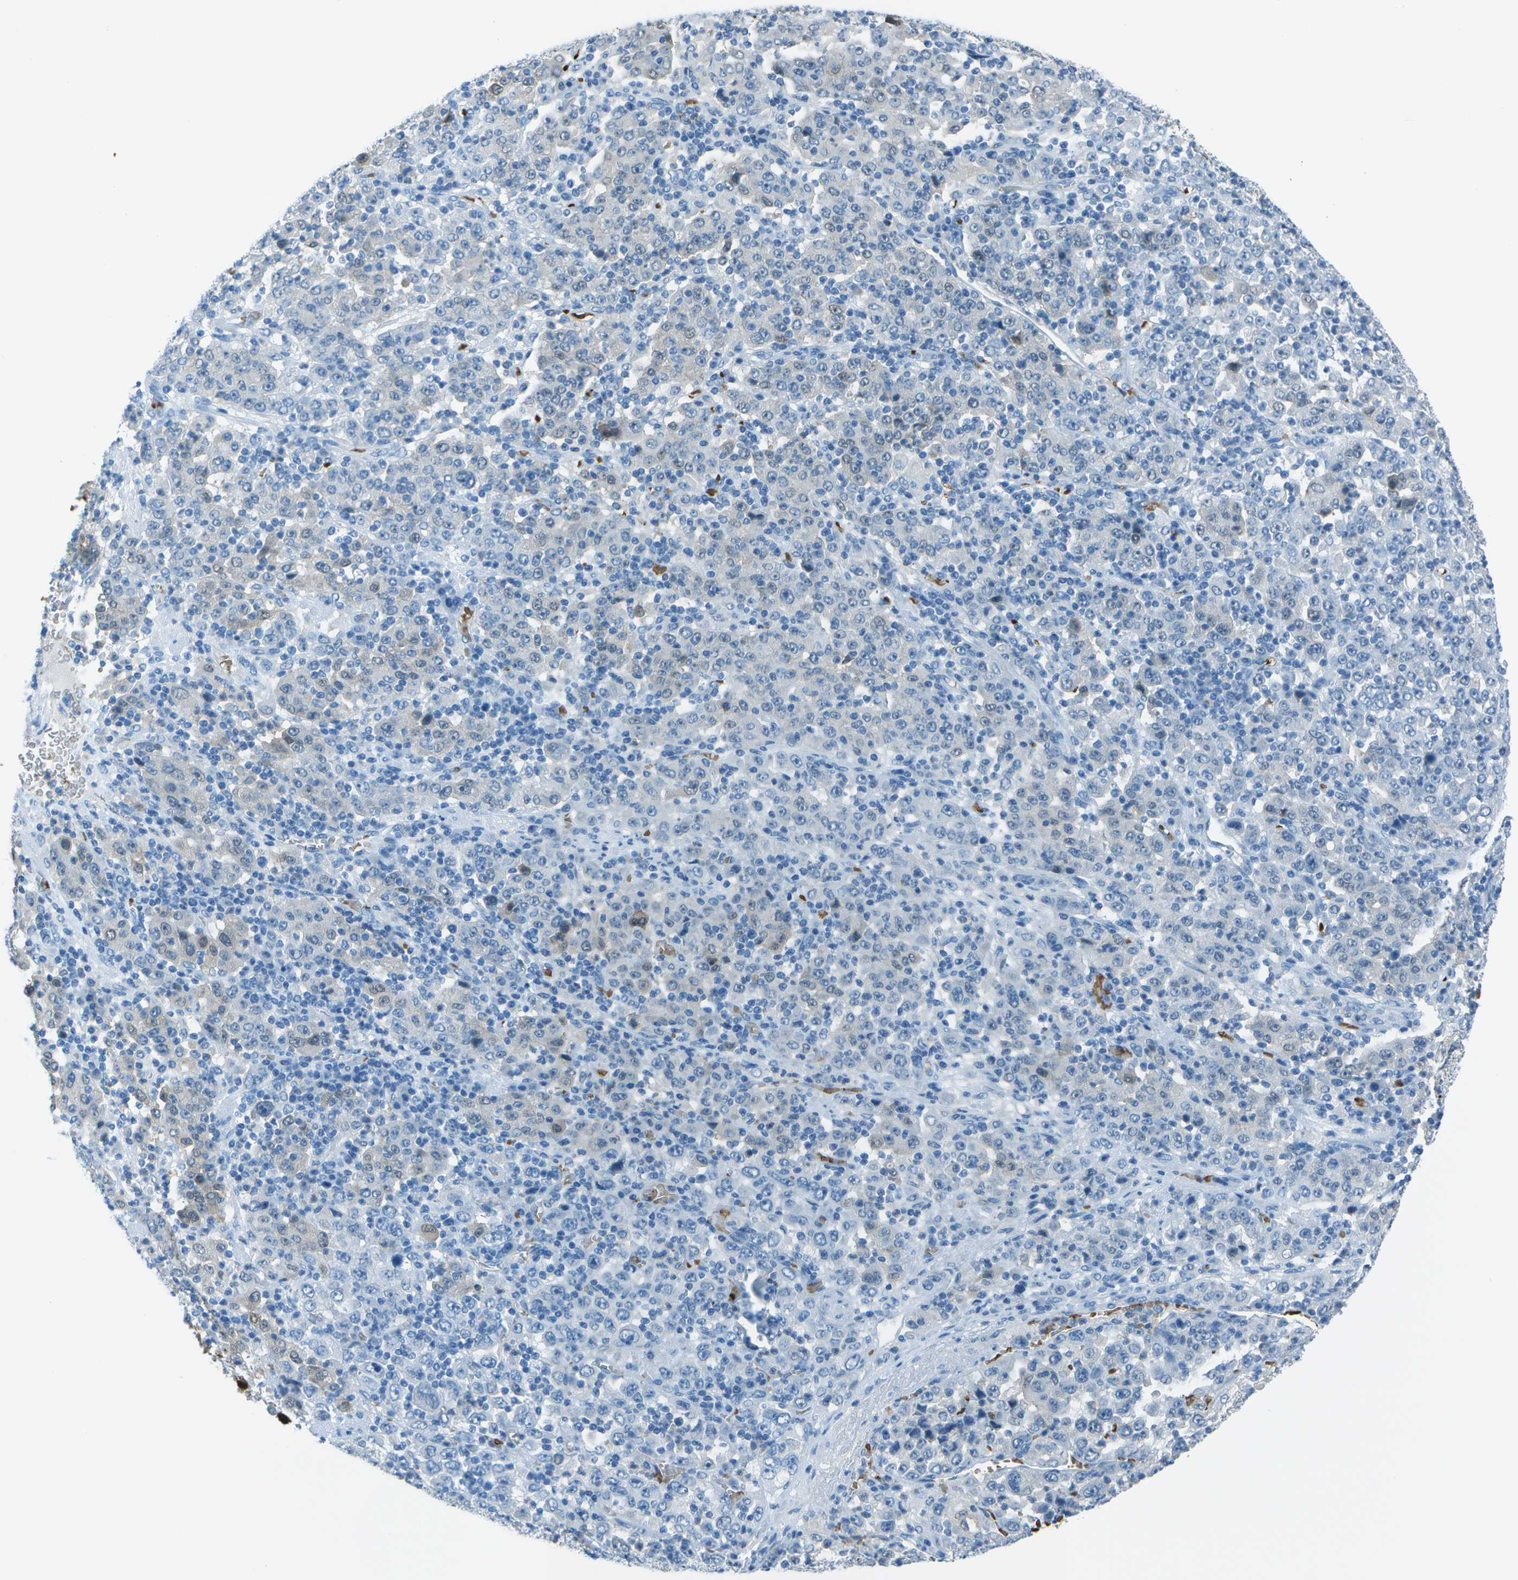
{"staining": {"intensity": "negative", "quantity": "none", "location": "none"}, "tissue": "stomach cancer", "cell_type": "Tumor cells", "image_type": "cancer", "snomed": [{"axis": "morphology", "description": "Normal tissue, NOS"}, {"axis": "morphology", "description": "Adenocarcinoma, NOS"}, {"axis": "topography", "description": "Stomach, upper"}, {"axis": "topography", "description": "Stomach"}], "caption": "Tumor cells show no significant protein positivity in stomach cancer (adenocarcinoma).", "gene": "ASL", "patient": {"sex": "male", "age": 59}}